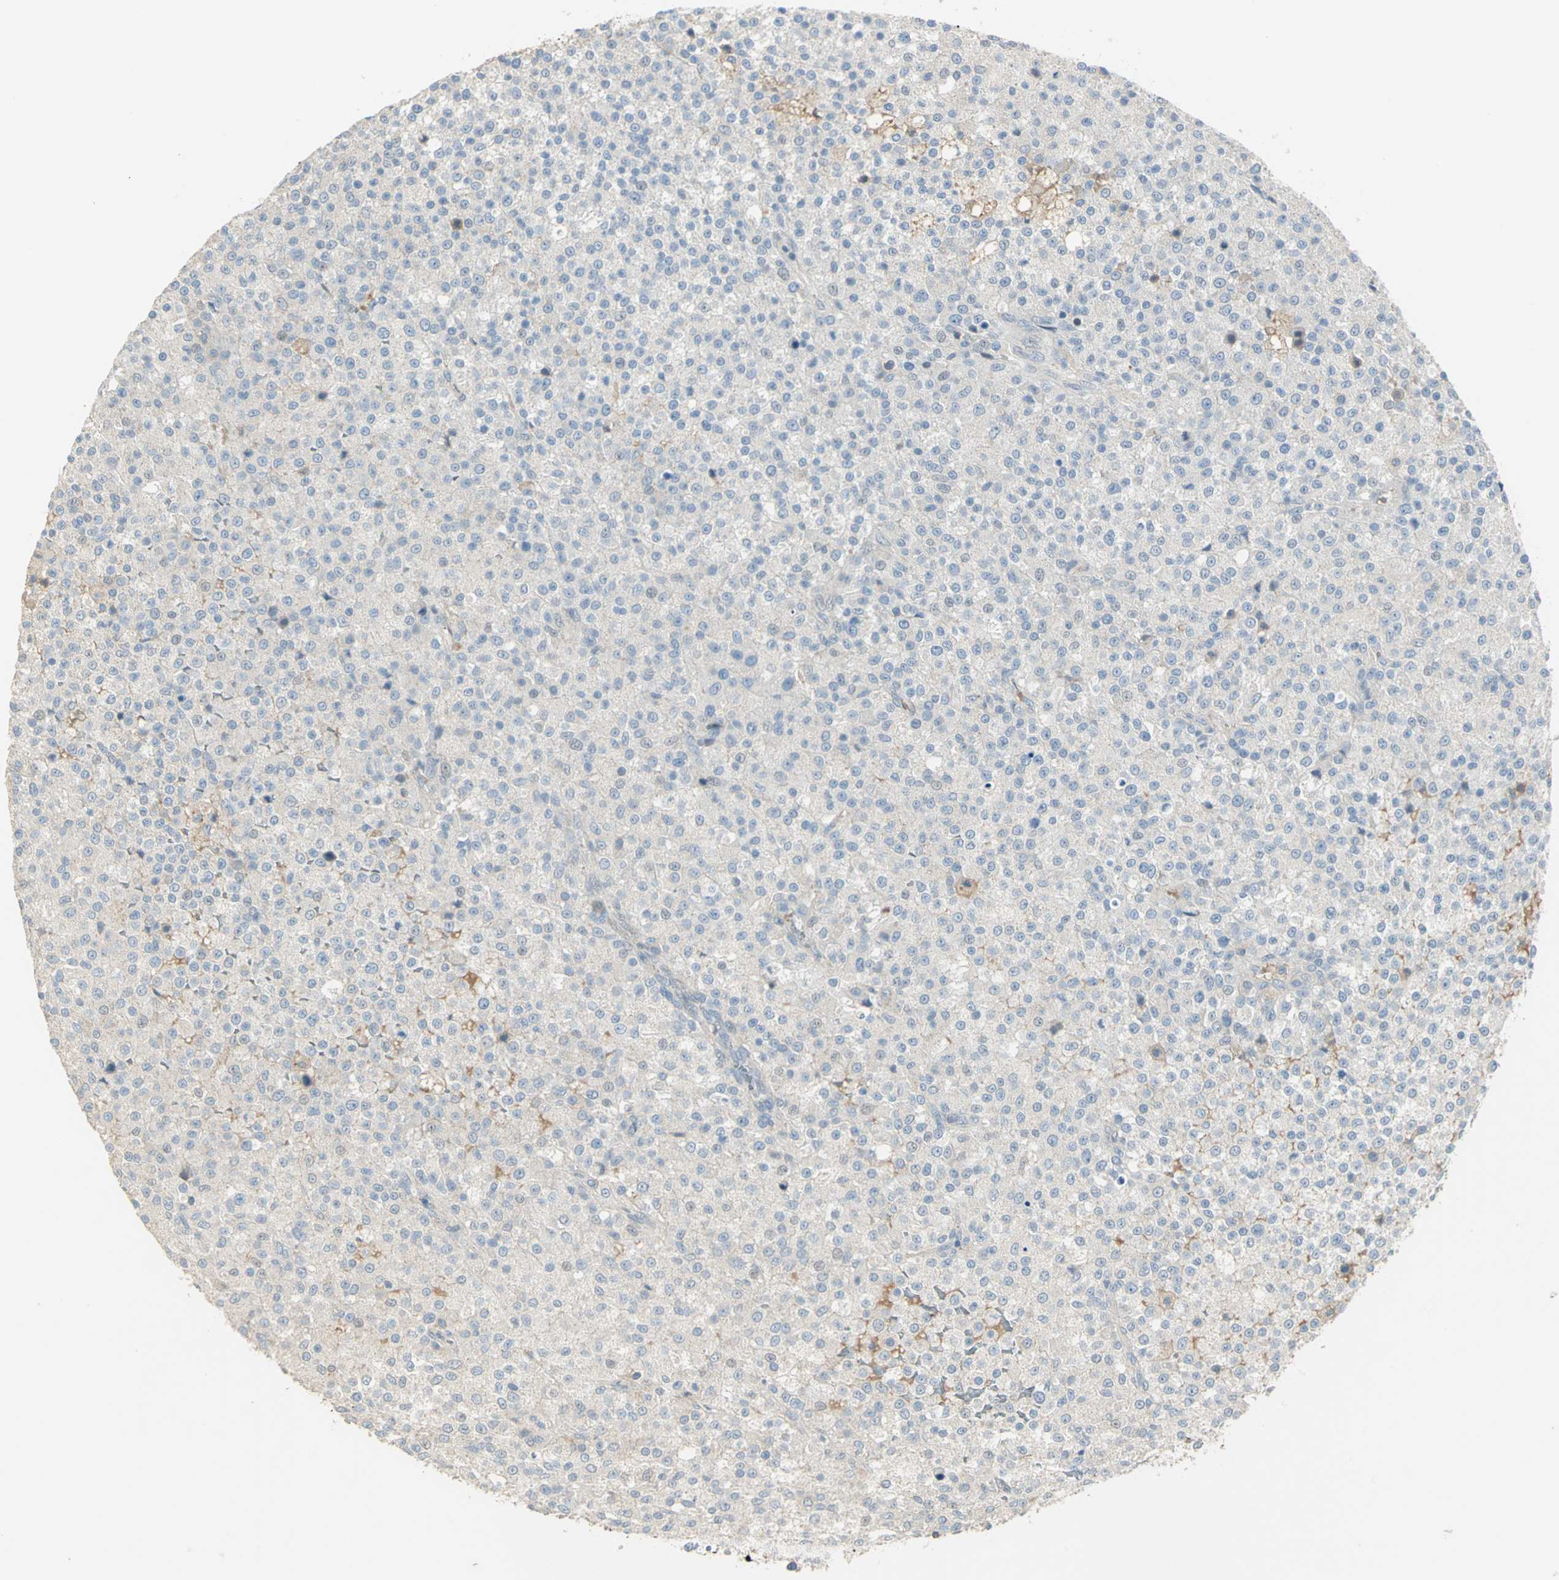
{"staining": {"intensity": "negative", "quantity": "none", "location": "none"}, "tissue": "testis cancer", "cell_type": "Tumor cells", "image_type": "cancer", "snomed": [{"axis": "morphology", "description": "Seminoma, NOS"}, {"axis": "topography", "description": "Testis"}], "caption": "This photomicrograph is of testis cancer stained with immunohistochemistry to label a protein in brown with the nuclei are counter-stained blue. There is no positivity in tumor cells.", "gene": "PROC", "patient": {"sex": "male", "age": 59}}